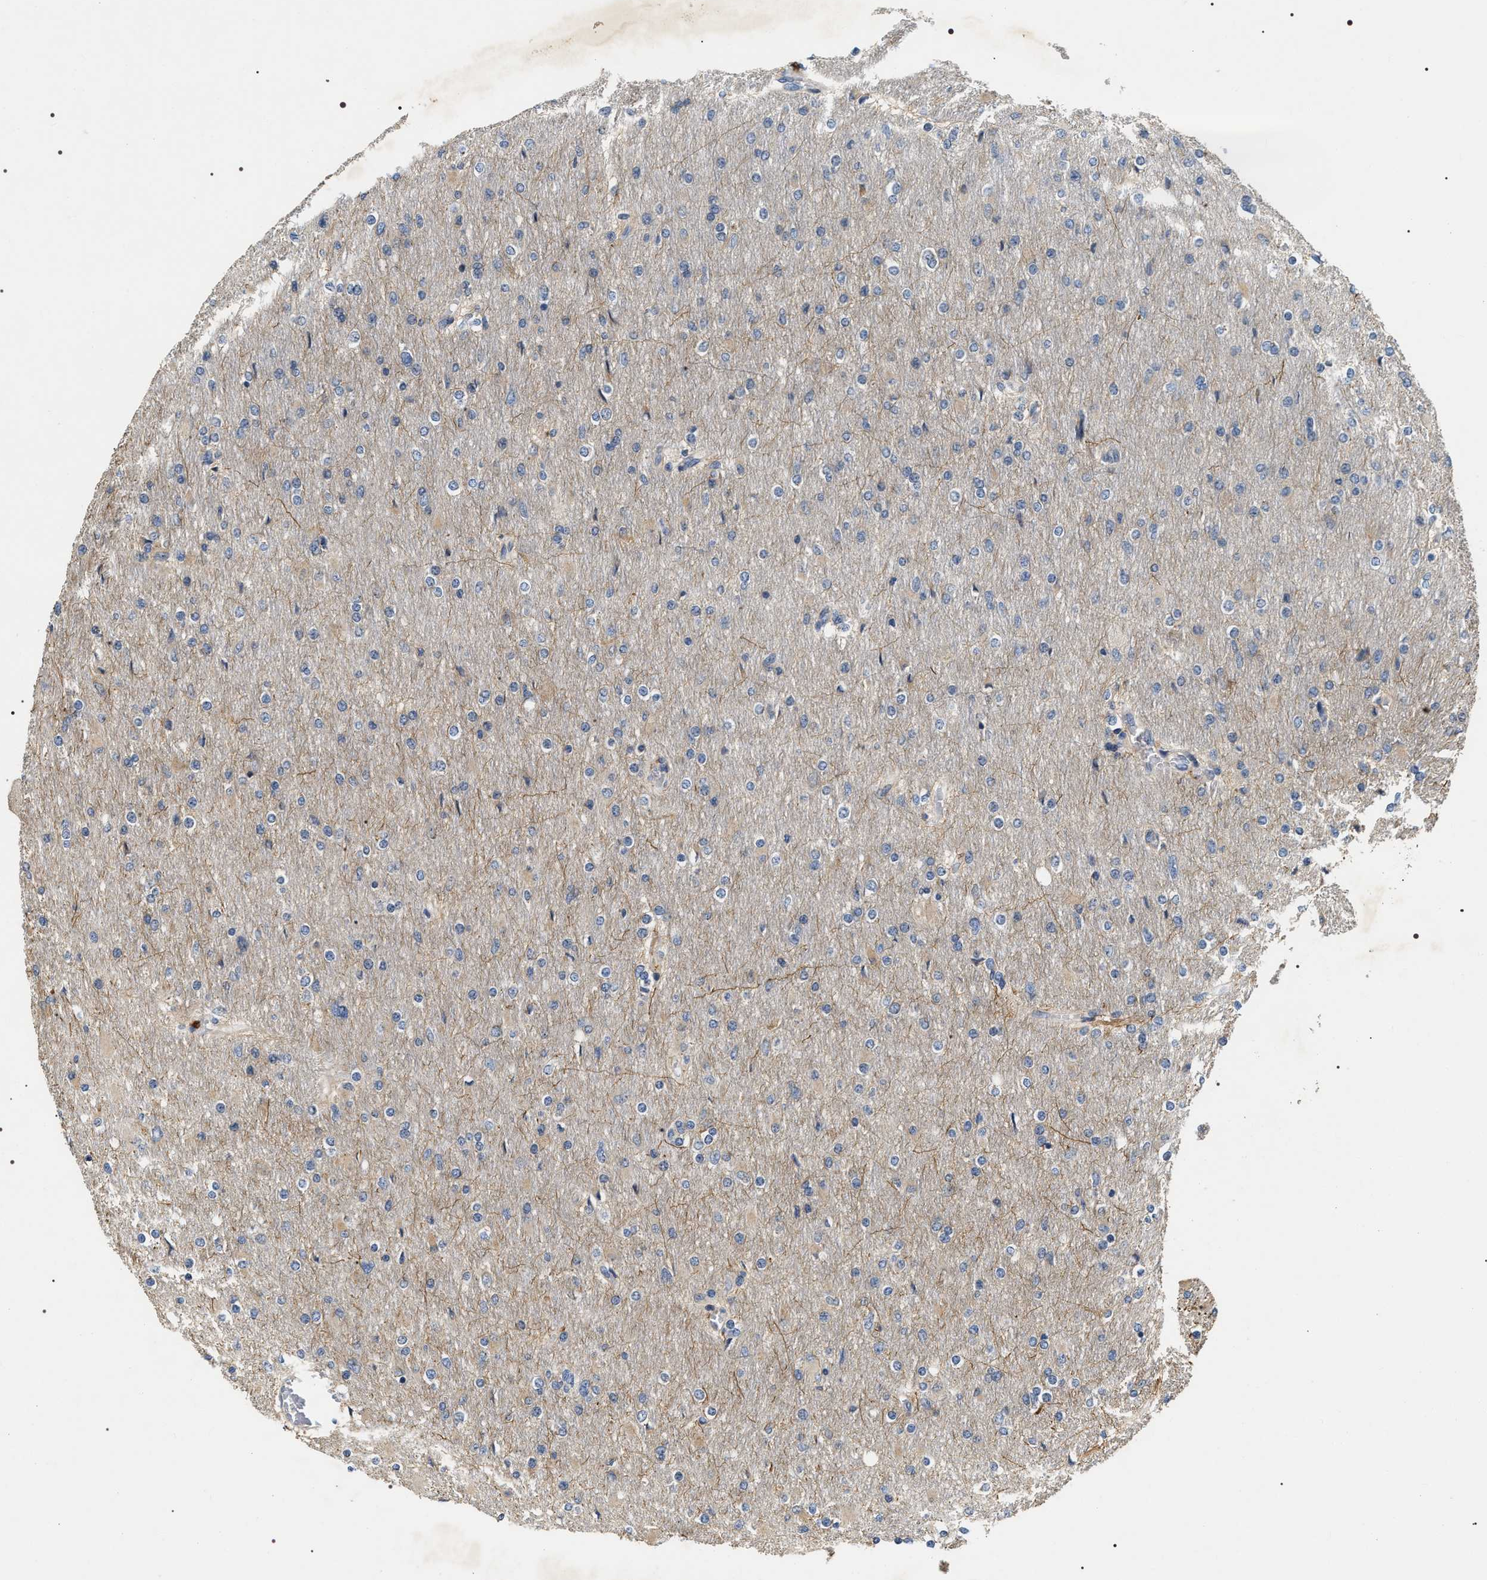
{"staining": {"intensity": "negative", "quantity": "none", "location": "none"}, "tissue": "glioma", "cell_type": "Tumor cells", "image_type": "cancer", "snomed": [{"axis": "morphology", "description": "Glioma, malignant, High grade"}, {"axis": "topography", "description": "Brain"}], "caption": "DAB immunohistochemical staining of human high-grade glioma (malignant) displays no significant staining in tumor cells.", "gene": "IFT81", "patient": {"sex": "female", "age": 13}}